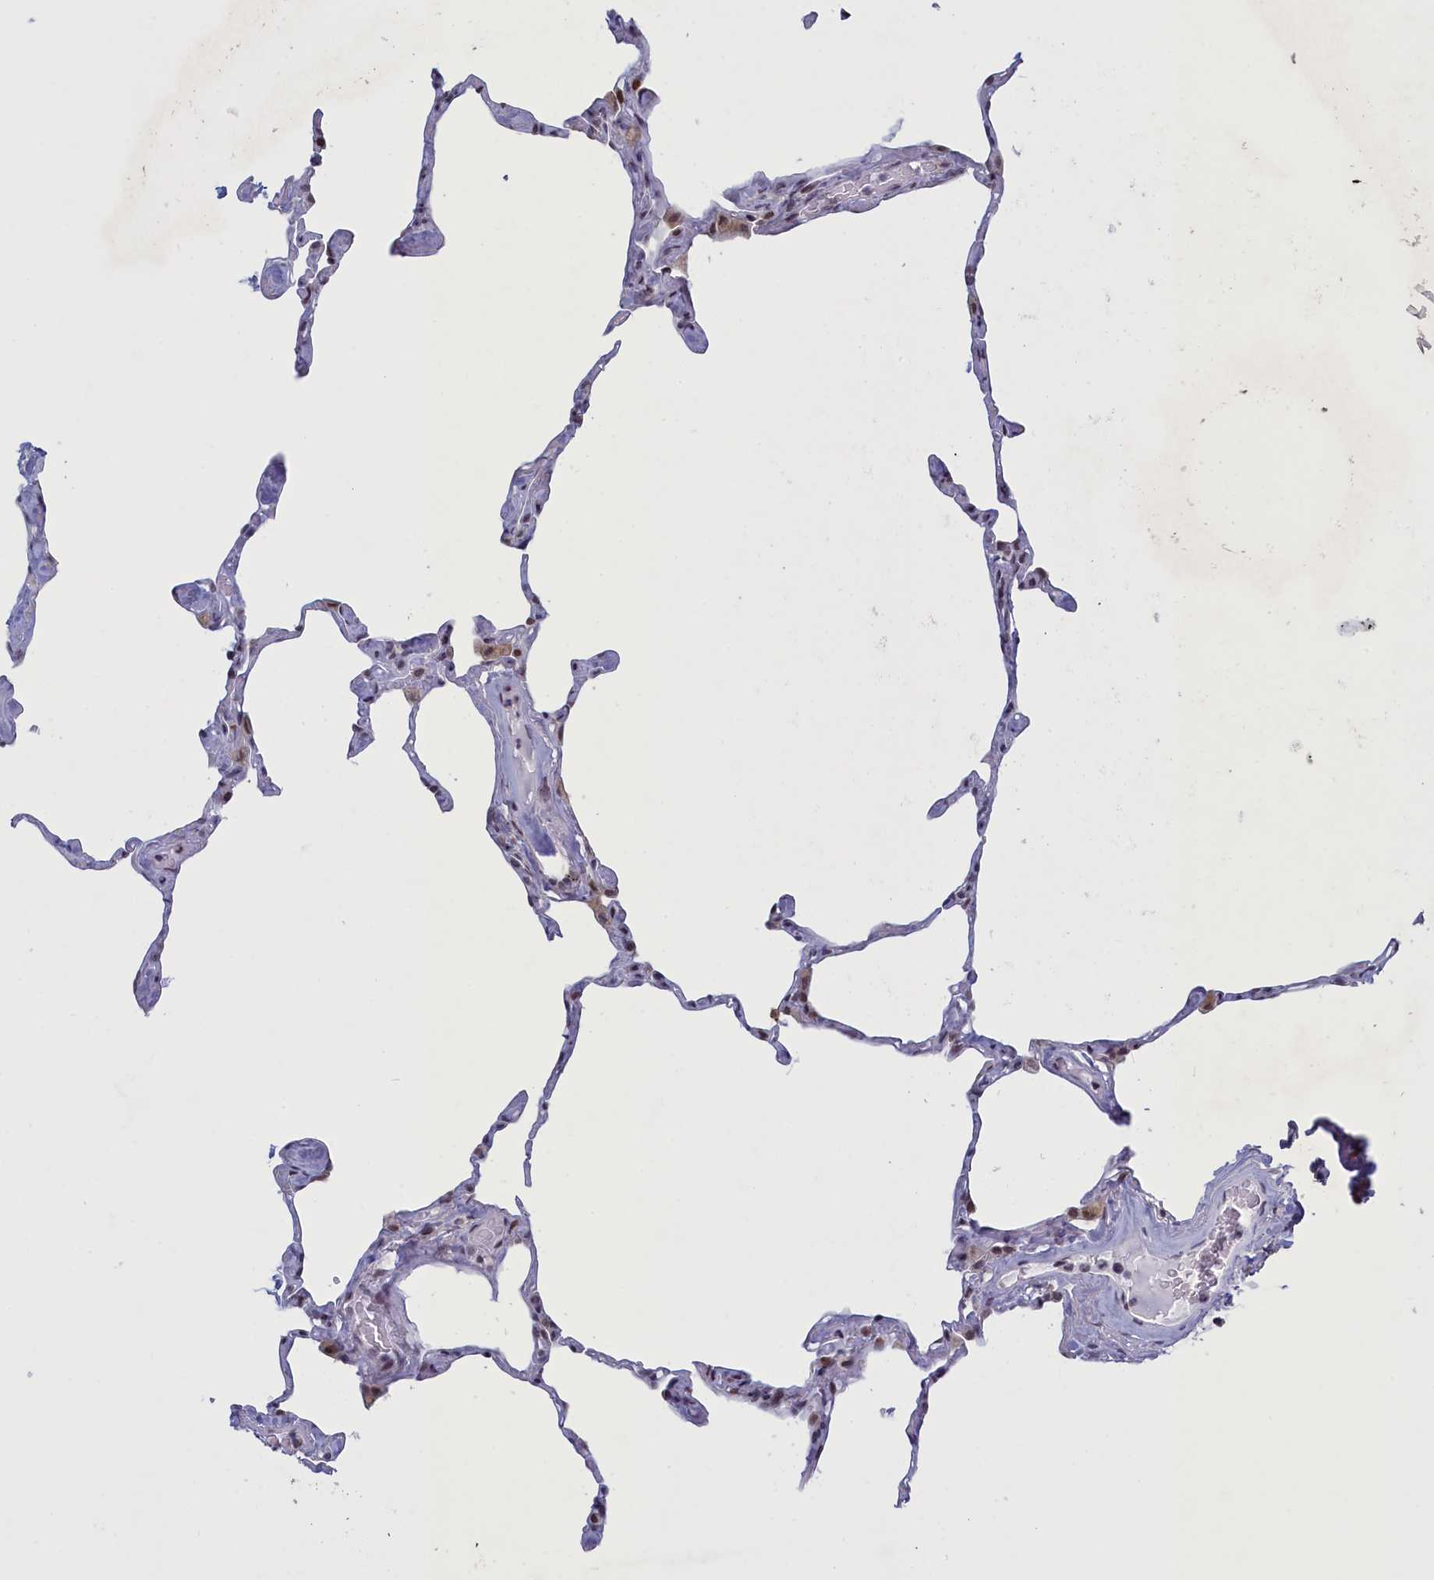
{"staining": {"intensity": "moderate", "quantity": "<25%", "location": "nuclear"}, "tissue": "lung", "cell_type": "Alveolar cells", "image_type": "normal", "snomed": [{"axis": "morphology", "description": "Normal tissue, NOS"}, {"axis": "topography", "description": "Lung"}], "caption": "About <25% of alveolar cells in benign lung reveal moderate nuclear protein staining as visualized by brown immunohistochemical staining.", "gene": "ATF7IP2", "patient": {"sex": "male", "age": 65}}